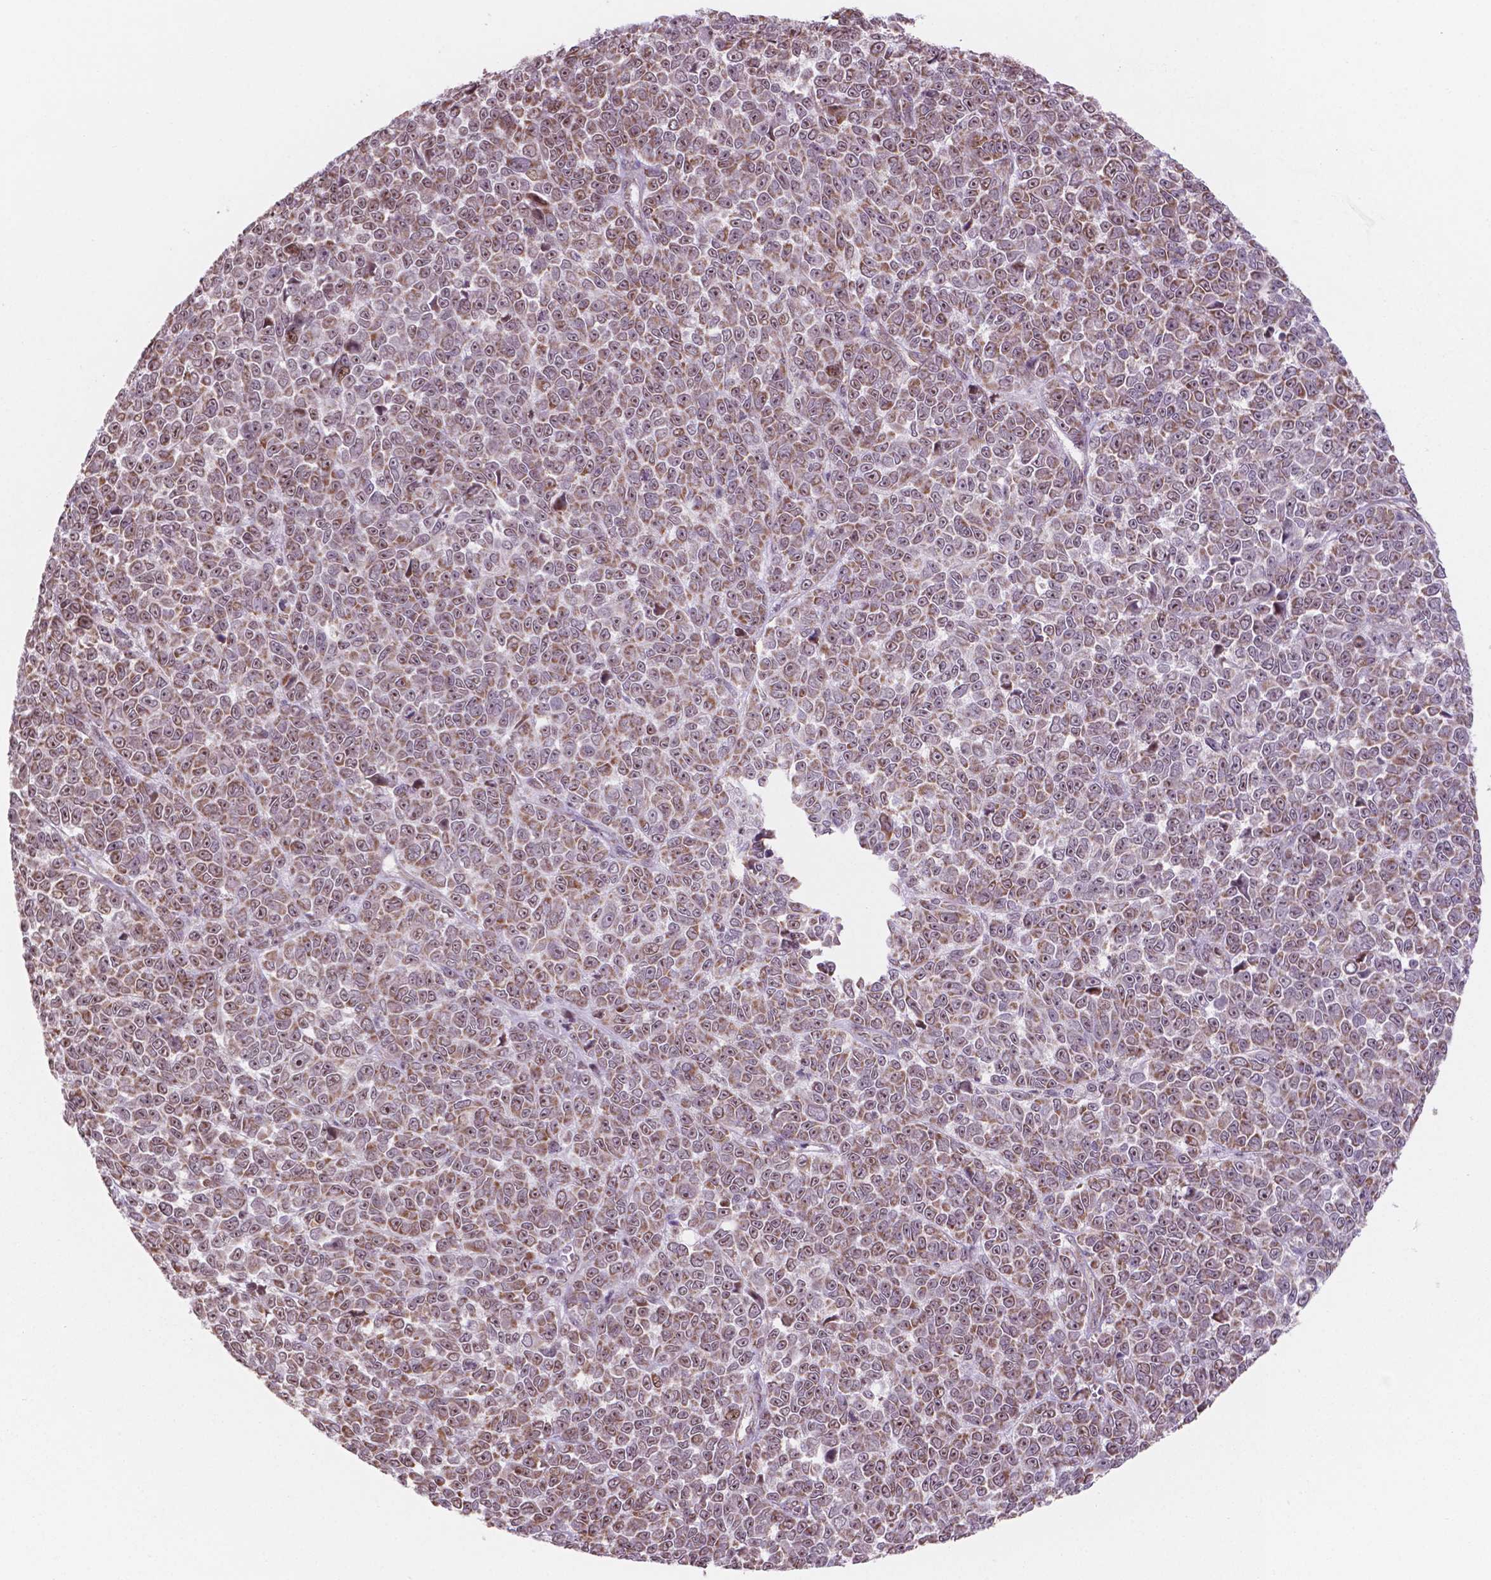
{"staining": {"intensity": "moderate", "quantity": ">75%", "location": "cytoplasmic/membranous"}, "tissue": "melanoma", "cell_type": "Tumor cells", "image_type": "cancer", "snomed": [{"axis": "morphology", "description": "Malignant melanoma, NOS"}, {"axis": "topography", "description": "Skin"}], "caption": "The photomicrograph reveals a brown stain indicating the presence of a protein in the cytoplasmic/membranous of tumor cells in melanoma.", "gene": "NDUFA10", "patient": {"sex": "female", "age": 95}}